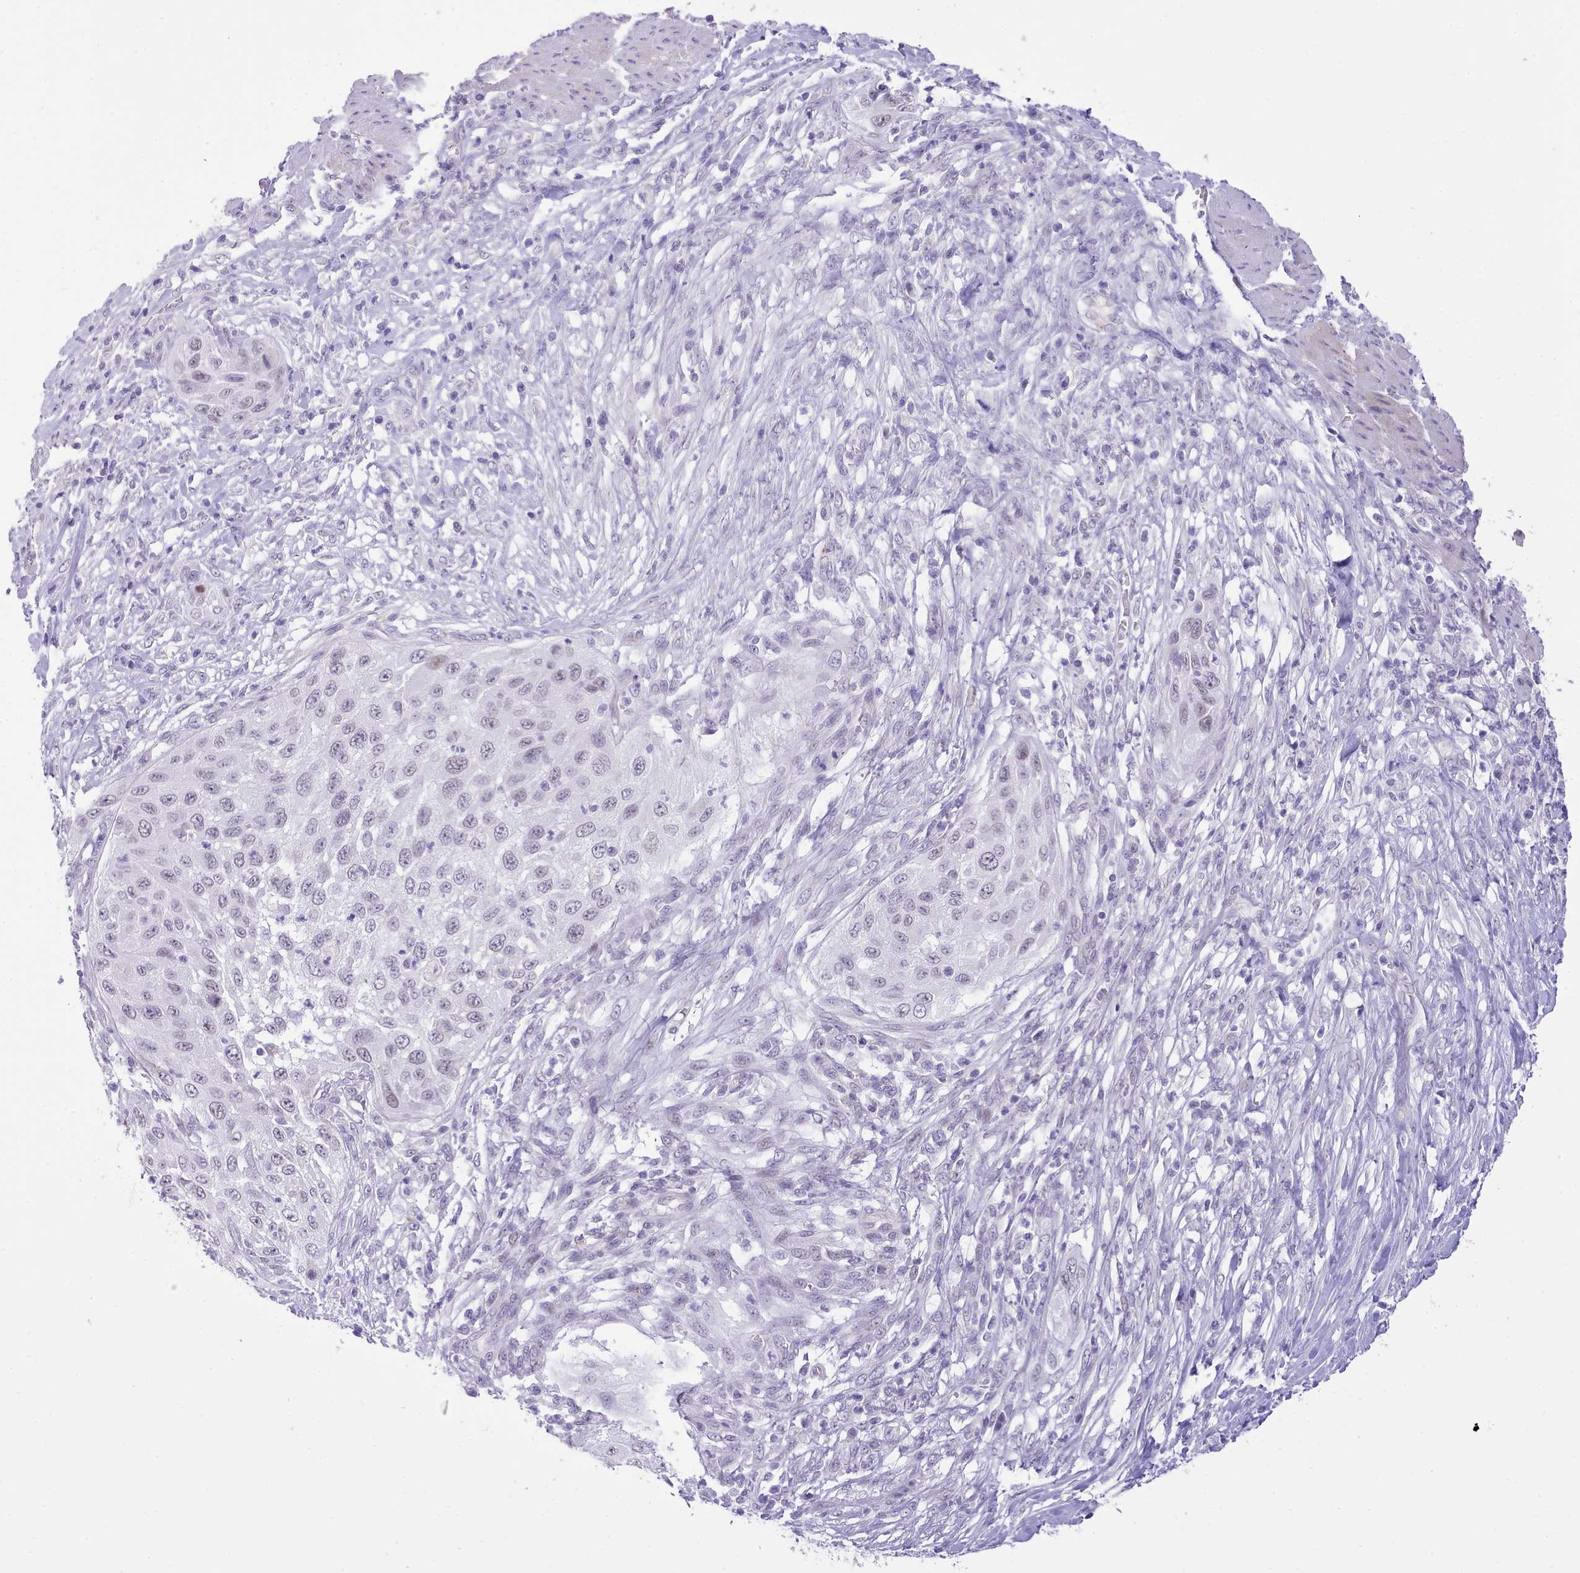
{"staining": {"intensity": "weak", "quantity": "<25%", "location": "nuclear"}, "tissue": "cervical cancer", "cell_type": "Tumor cells", "image_type": "cancer", "snomed": [{"axis": "morphology", "description": "Squamous cell carcinoma, NOS"}, {"axis": "topography", "description": "Cervix"}], "caption": "High power microscopy histopathology image of an immunohistochemistry (IHC) micrograph of cervical cancer (squamous cell carcinoma), revealing no significant staining in tumor cells. Nuclei are stained in blue.", "gene": "LRRC37A", "patient": {"sex": "female", "age": 42}}